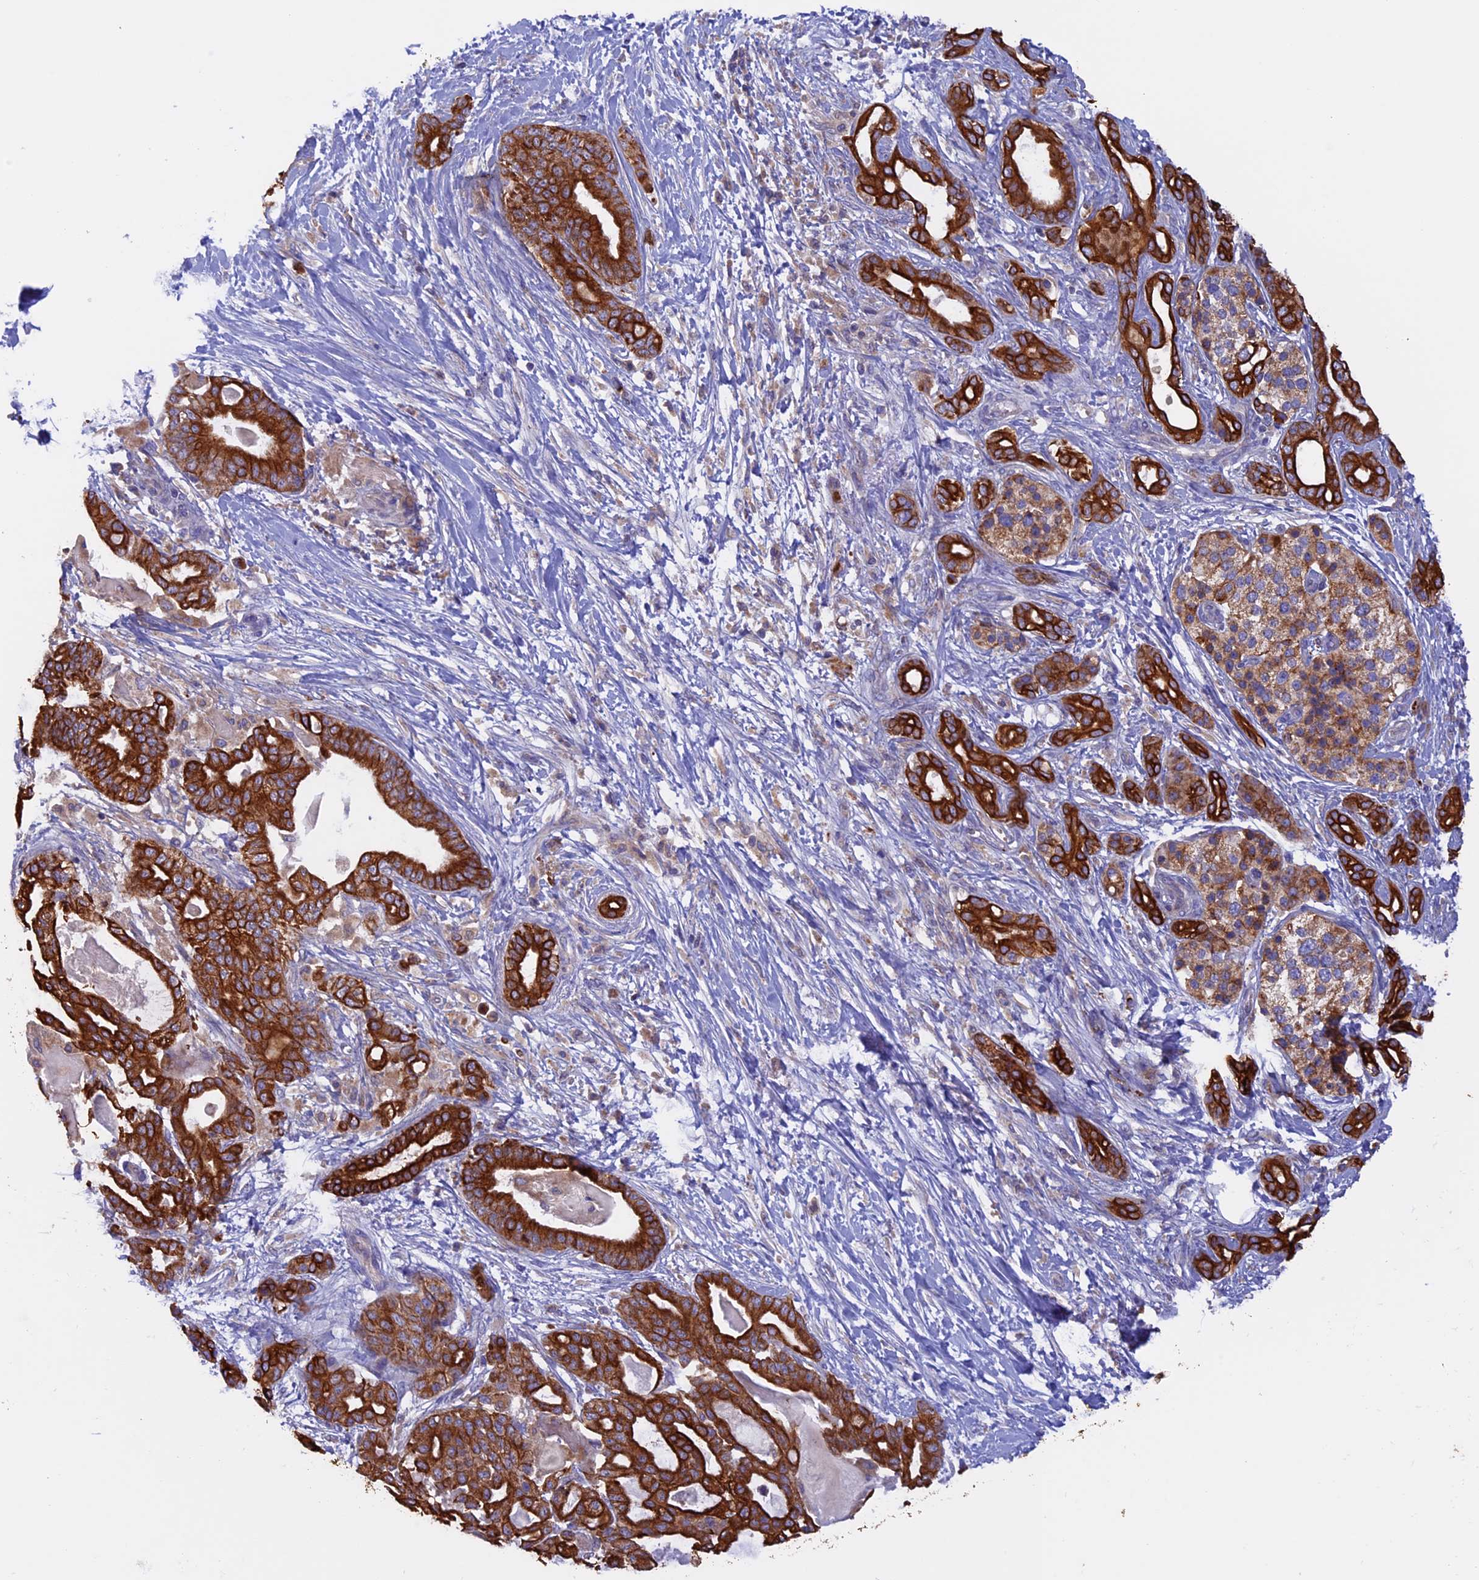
{"staining": {"intensity": "strong", "quantity": ">75%", "location": "cytoplasmic/membranous"}, "tissue": "pancreatic cancer", "cell_type": "Tumor cells", "image_type": "cancer", "snomed": [{"axis": "morphology", "description": "Adenocarcinoma, NOS"}, {"axis": "topography", "description": "Pancreas"}], "caption": "Pancreatic cancer (adenocarcinoma) stained for a protein (brown) demonstrates strong cytoplasmic/membranous positive staining in approximately >75% of tumor cells.", "gene": "PTPN9", "patient": {"sex": "male", "age": 63}}